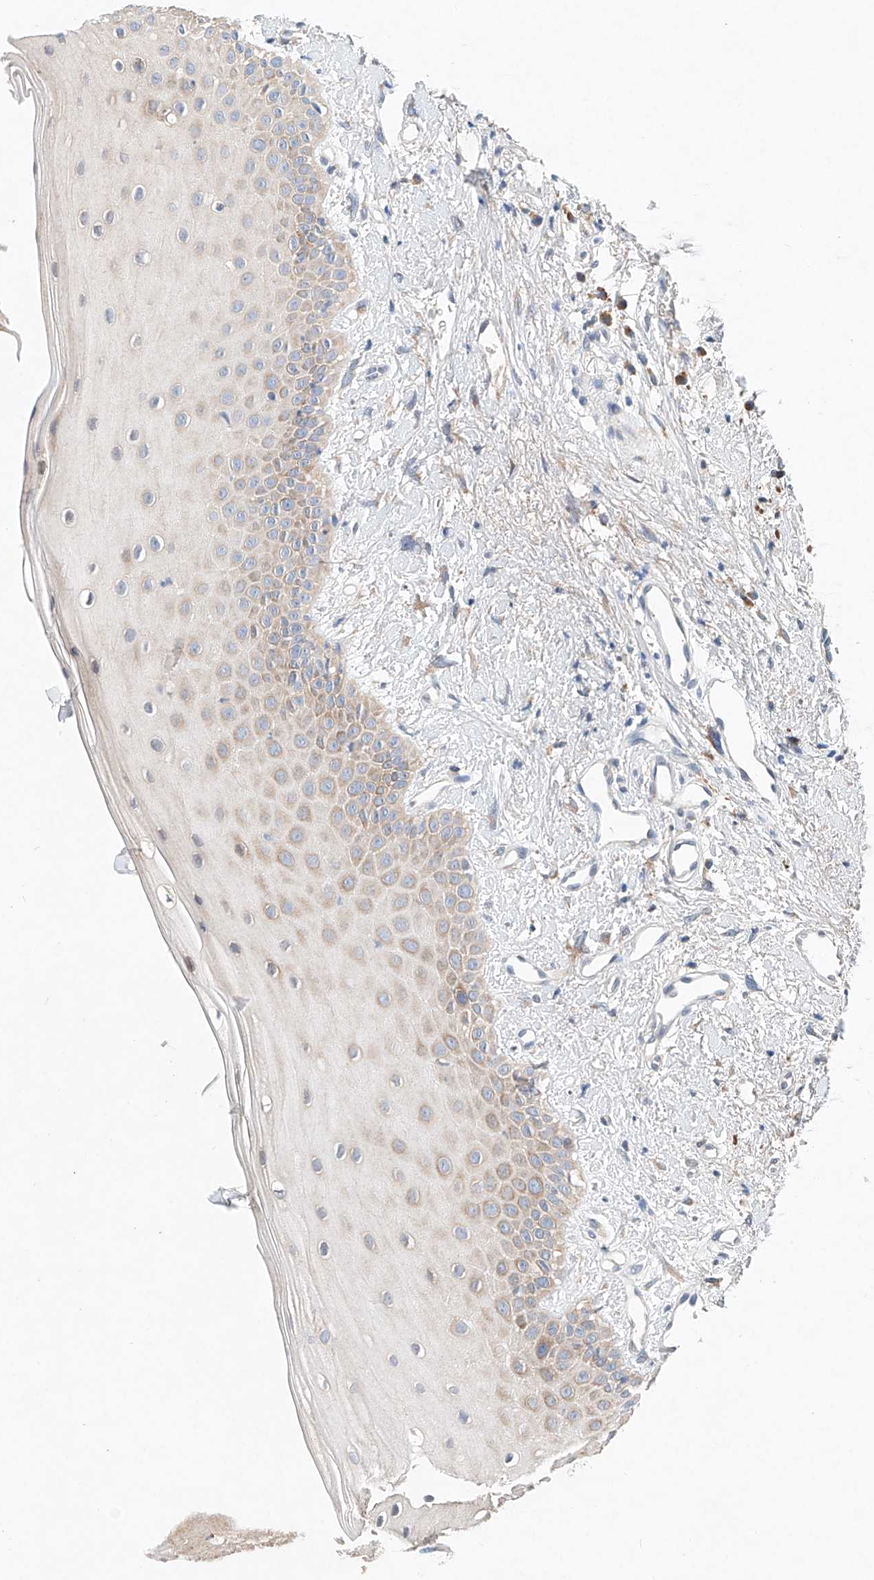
{"staining": {"intensity": "moderate", "quantity": "25%-75%", "location": "cytoplasmic/membranous"}, "tissue": "oral mucosa", "cell_type": "Squamous epithelial cells", "image_type": "normal", "snomed": [{"axis": "morphology", "description": "Normal tissue, NOS"}, {"axis": "topography", "description": "Oral tissue"}], "caption": "Protein staining reveals moderate cytoplasmic/membranous staining in about 25%-75% of squamous epithelial cells in benign oral mucosa.", "gene": "FASTK", "patient": {"sex": "female", "age": 63}}